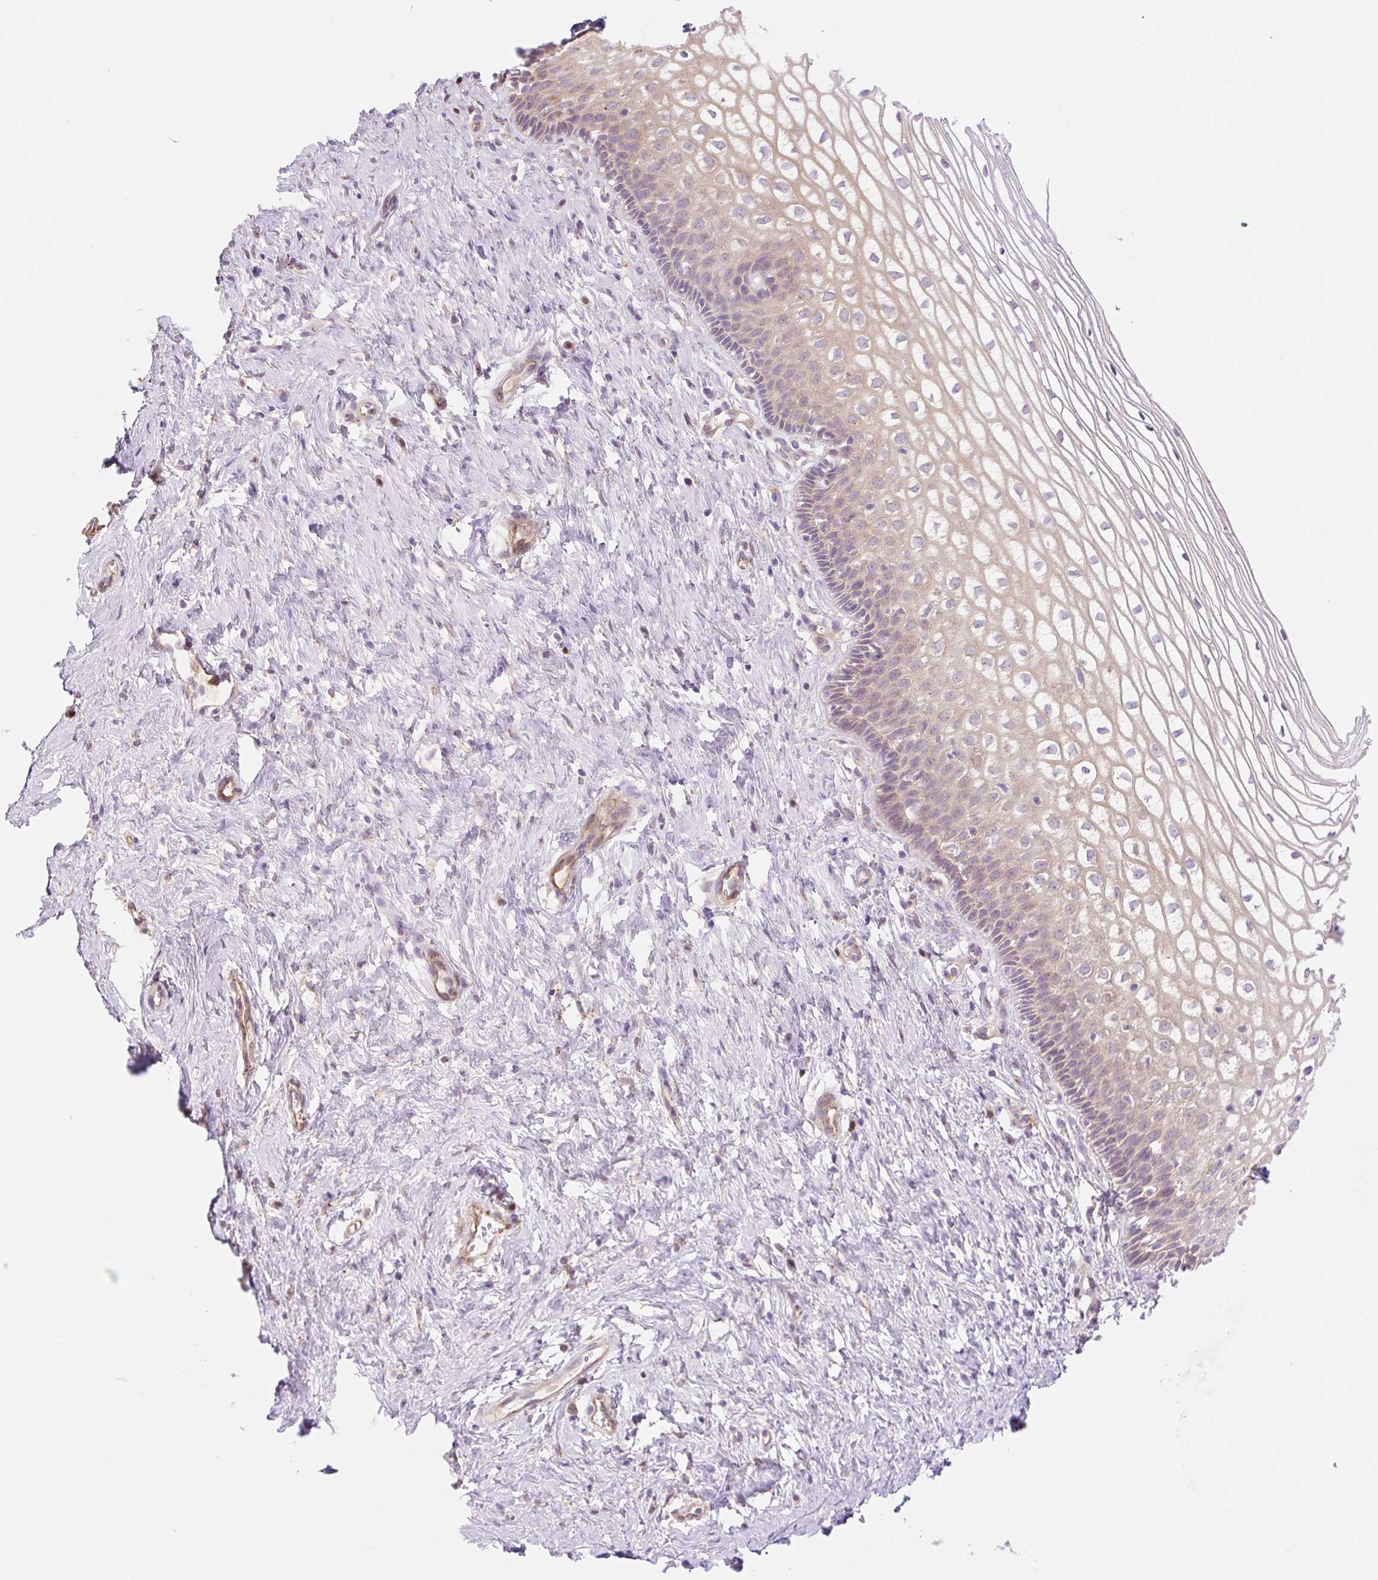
{"staining": {"intensity": "moderate", "quantity": ">75%", "location": "cytoplasmic/membranous"}, "tissue": "cervix", "cell_type": "Glandular cells", "image_type": "normal", "snomed": [{"axis": "morphology", "description": "Normal tissue, NOS"}, {"axis": "topography", "description": "Cervix"}], "caption": "The immunohistochemical stain labels moderate cytoplasmic/membranous expression in glandular cells of benign cervix.", "gene": "NLRP5", "patient": {"sex": "female", "age": 36}}